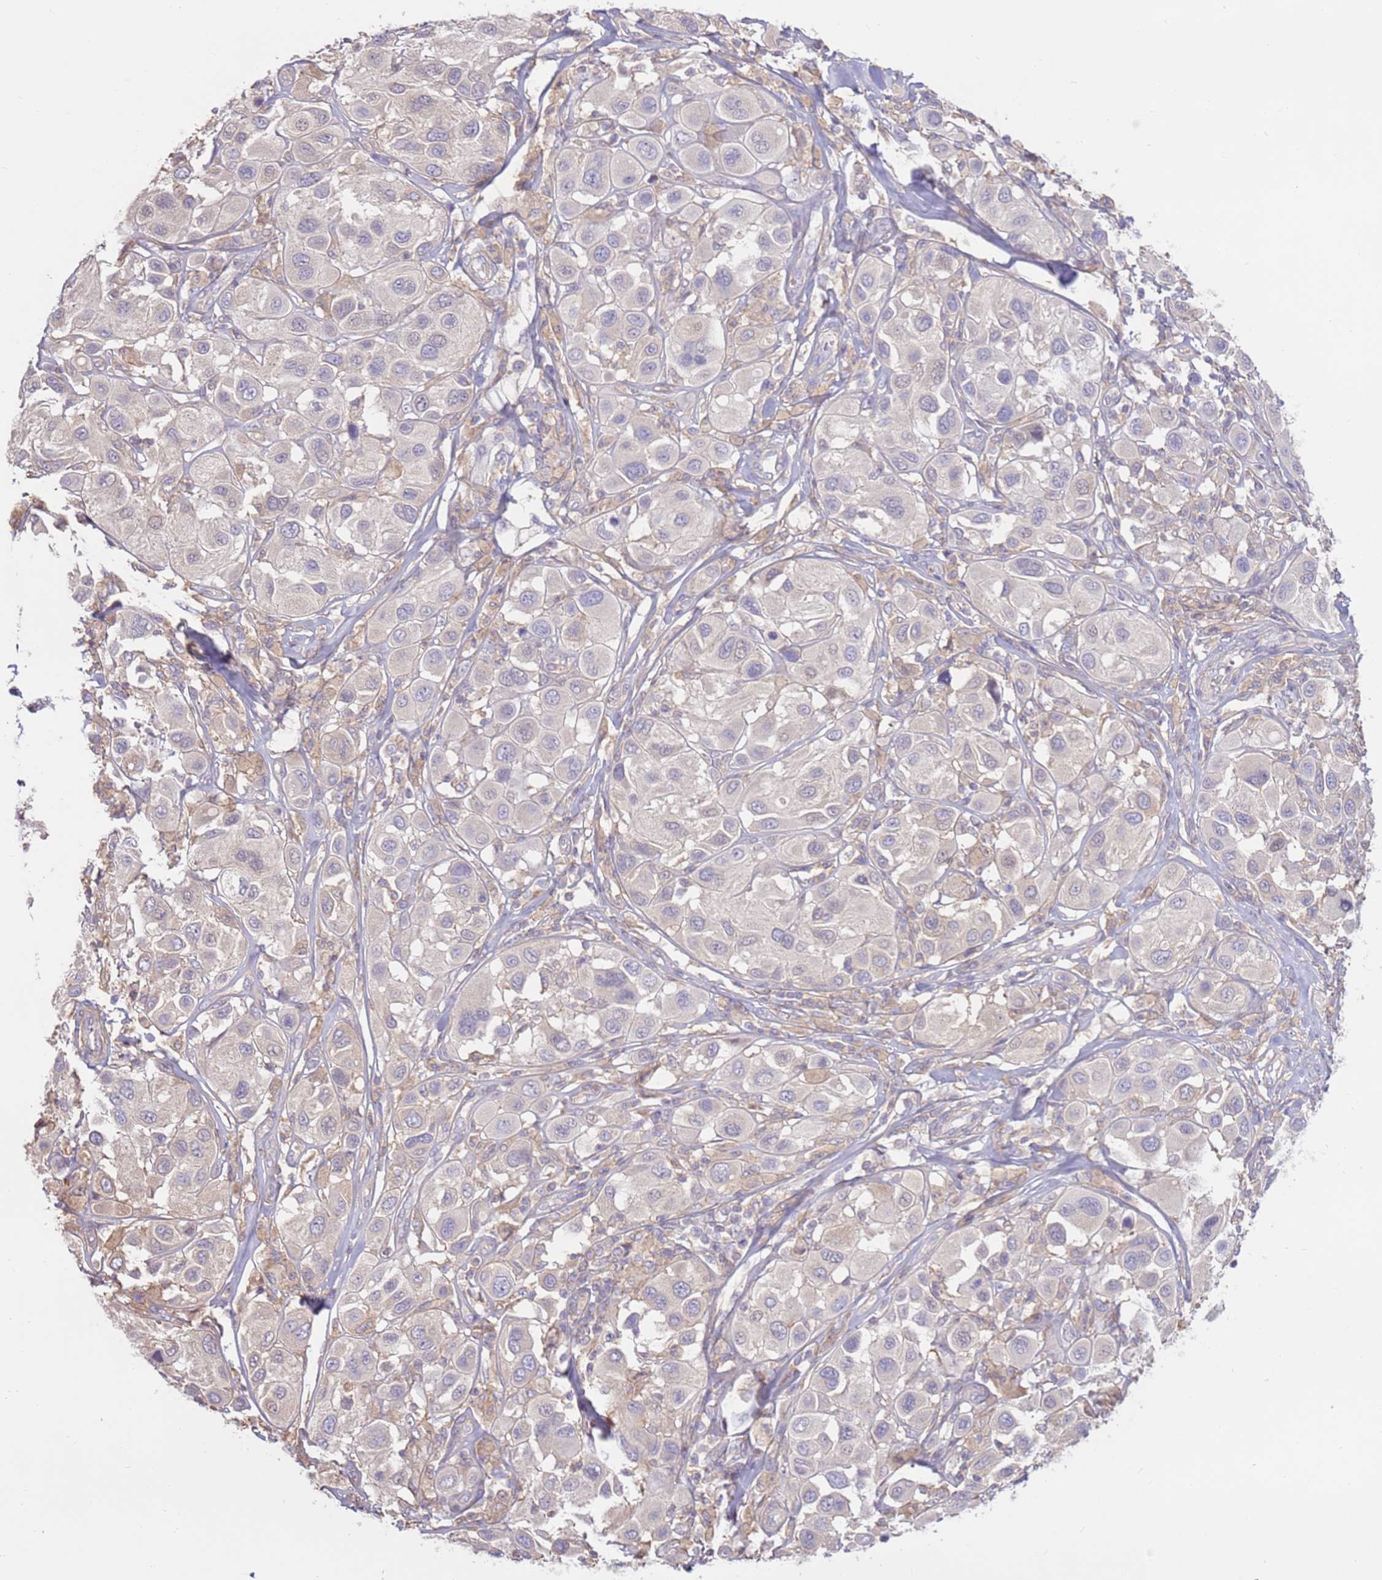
{"staining": {"intensity": "negative", "quantity": "none", "location": "none"}, "tissue": "melanoma", "cell_type": "Tumor cells", "image_type": "cancer", "snomed": [{"axis": "morphology", "description": "Malignant melanoma, Metastatic site"}, {"axis": "topography", "description": "Skin"}], "caption": "An immunohistochemistry photomicrograph of malignant melanoma (metastatic site) is shown. There is no staining in tumor cells of malignant melanoma (metastatic site). Brightfield microscopy of immunohistochemistry (IHC) stained with DAB (3,3'-diaminobenzidine) (brown) and hematoxylin (blue), captured at high magnification.", "gene": "EVA1B", "patient": {"sex": "male", "age": 41}}